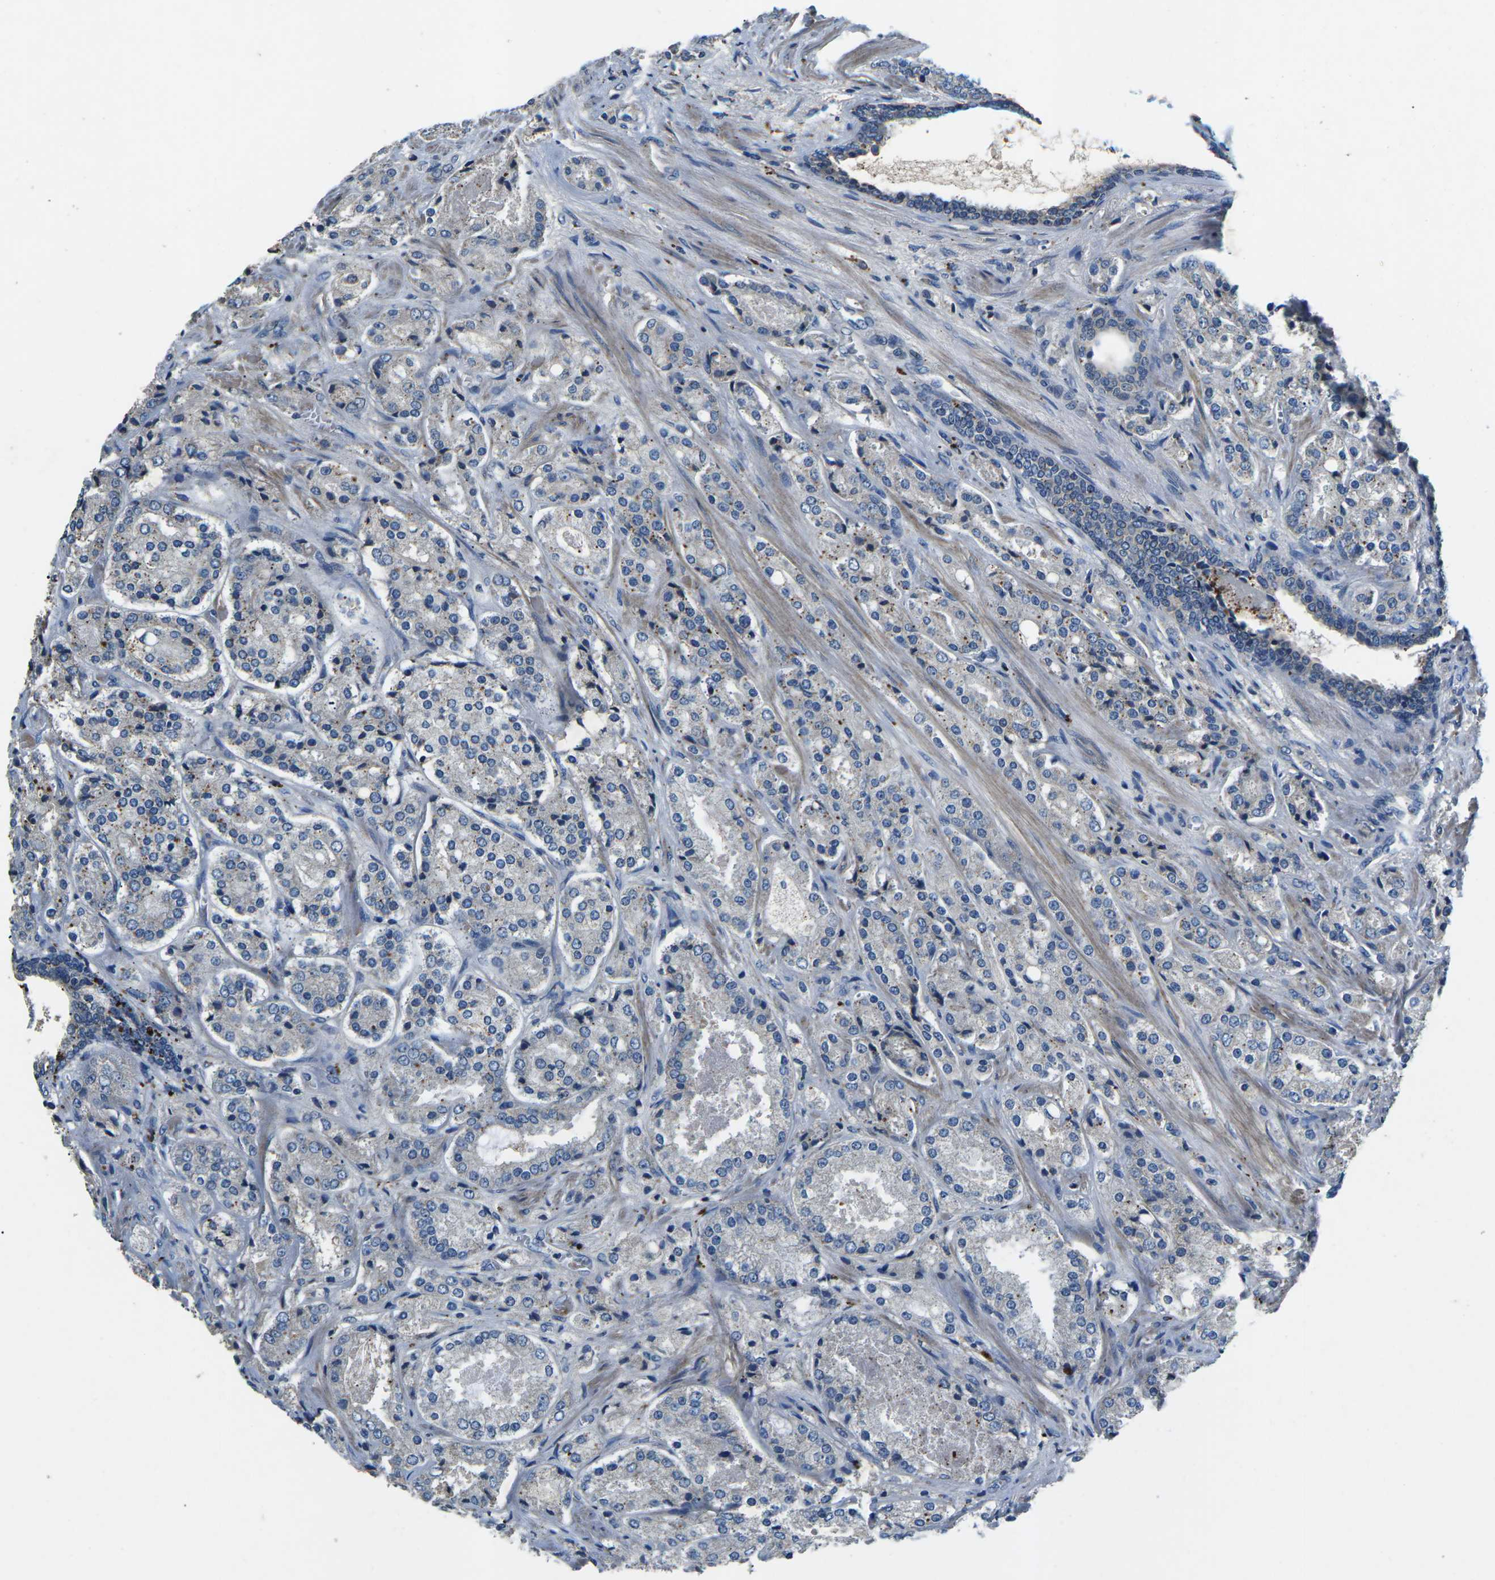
{"staining": {"intensity": "negative", "quantity": "none", "location": "none"}, "tissue": "prostate cancer", "cell_type": "Tumor cells", "image_type": "cancer", "snomed": [{"axis": "morphology", "description": "Adenocarcinoma, High grade"}, {"axis": "topography", "description": "Prostate"}], "caption": "Immunohistochemical staining of adenocarcinoma (high-grade) (prostate) shows no significant staining in tumor cells.", "gene": "PDCD6IP", "patient": {"sex": "male", "age": 65}}